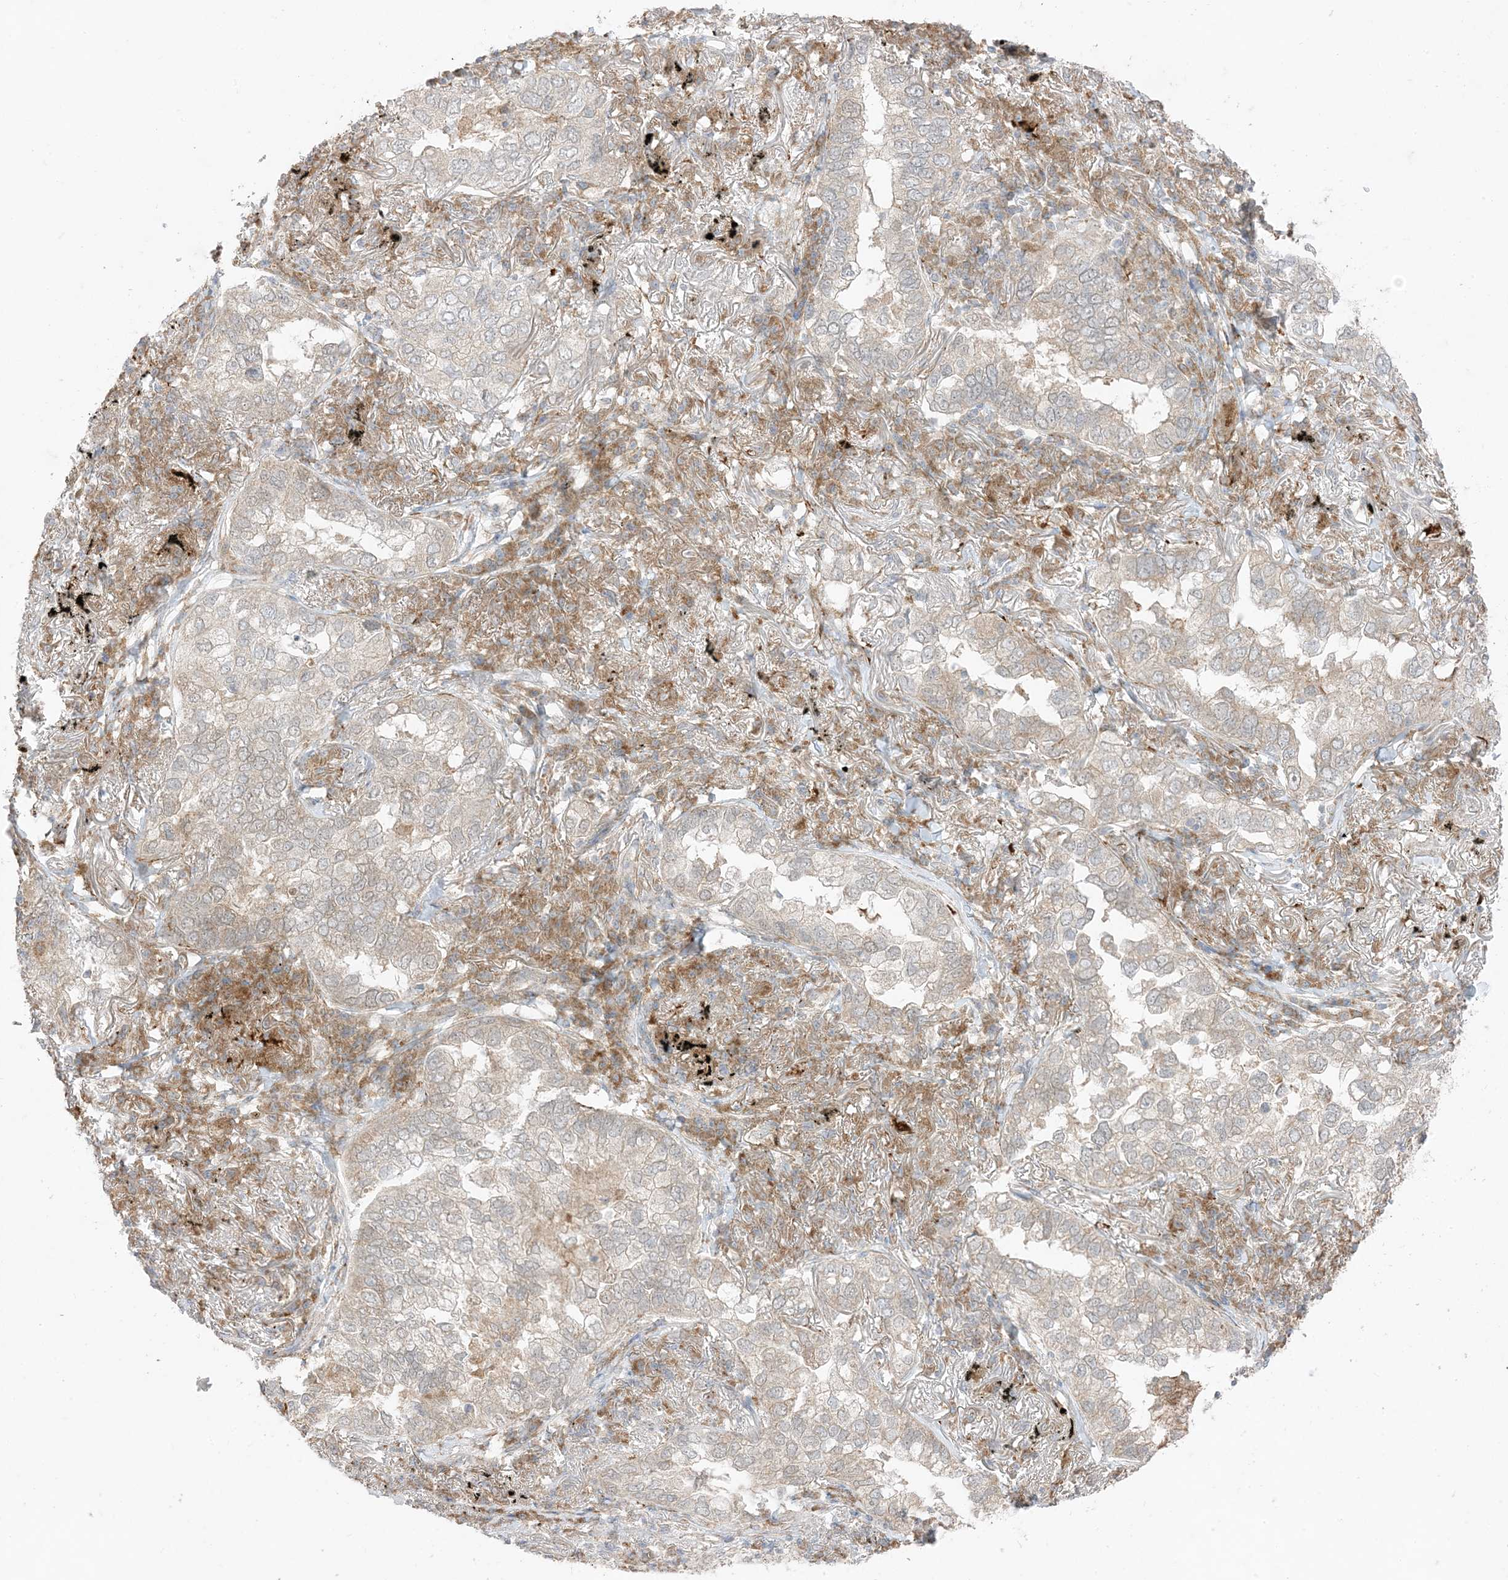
{"staining": {"intensity": "weak", "quantity": "<25%", "location": "cytoplasmic/membranous"}, "tissue": "lung cancer", "cell_type": "Tumor cells", "image_type": "cancer", "snomed": [{"axis": "morphology", "description": "Adenocarcinoma, NOS"}, {"axis": "topography", "description": "Lung"}], "caption": "An image of lung cancer (adenocarcinoma) stained for a protein shows no brown staining in tumor cells.", "gene": "ODC1", "patient": {"sex": "male", "age": 65}}